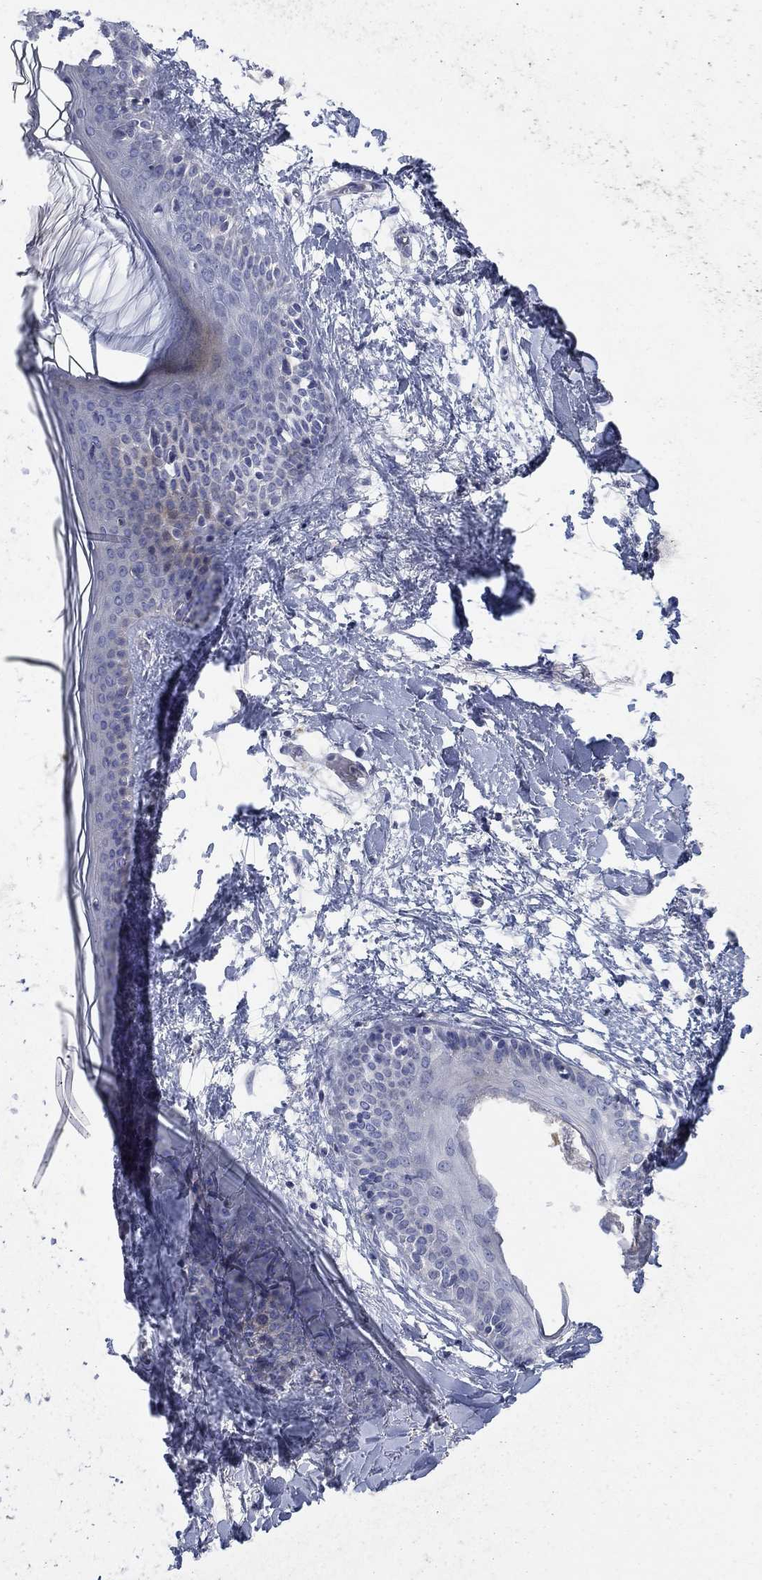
{"staining": {"intensity": "negative", "quantity": "none", "location": "none"}, "tissue": "skin", "cell_type": "Fibroblasts", "image_type": "normal", "snomed": [{"axis": "morphology", "description": "Normal tissue, NOS"}, {"axis": "topography", "description": "Skin"}], "caption": "Fibroblasts show no significant expression in normal skin.", "gene": "TMEM249", "patient": {"sex": "female", "age": 34}}